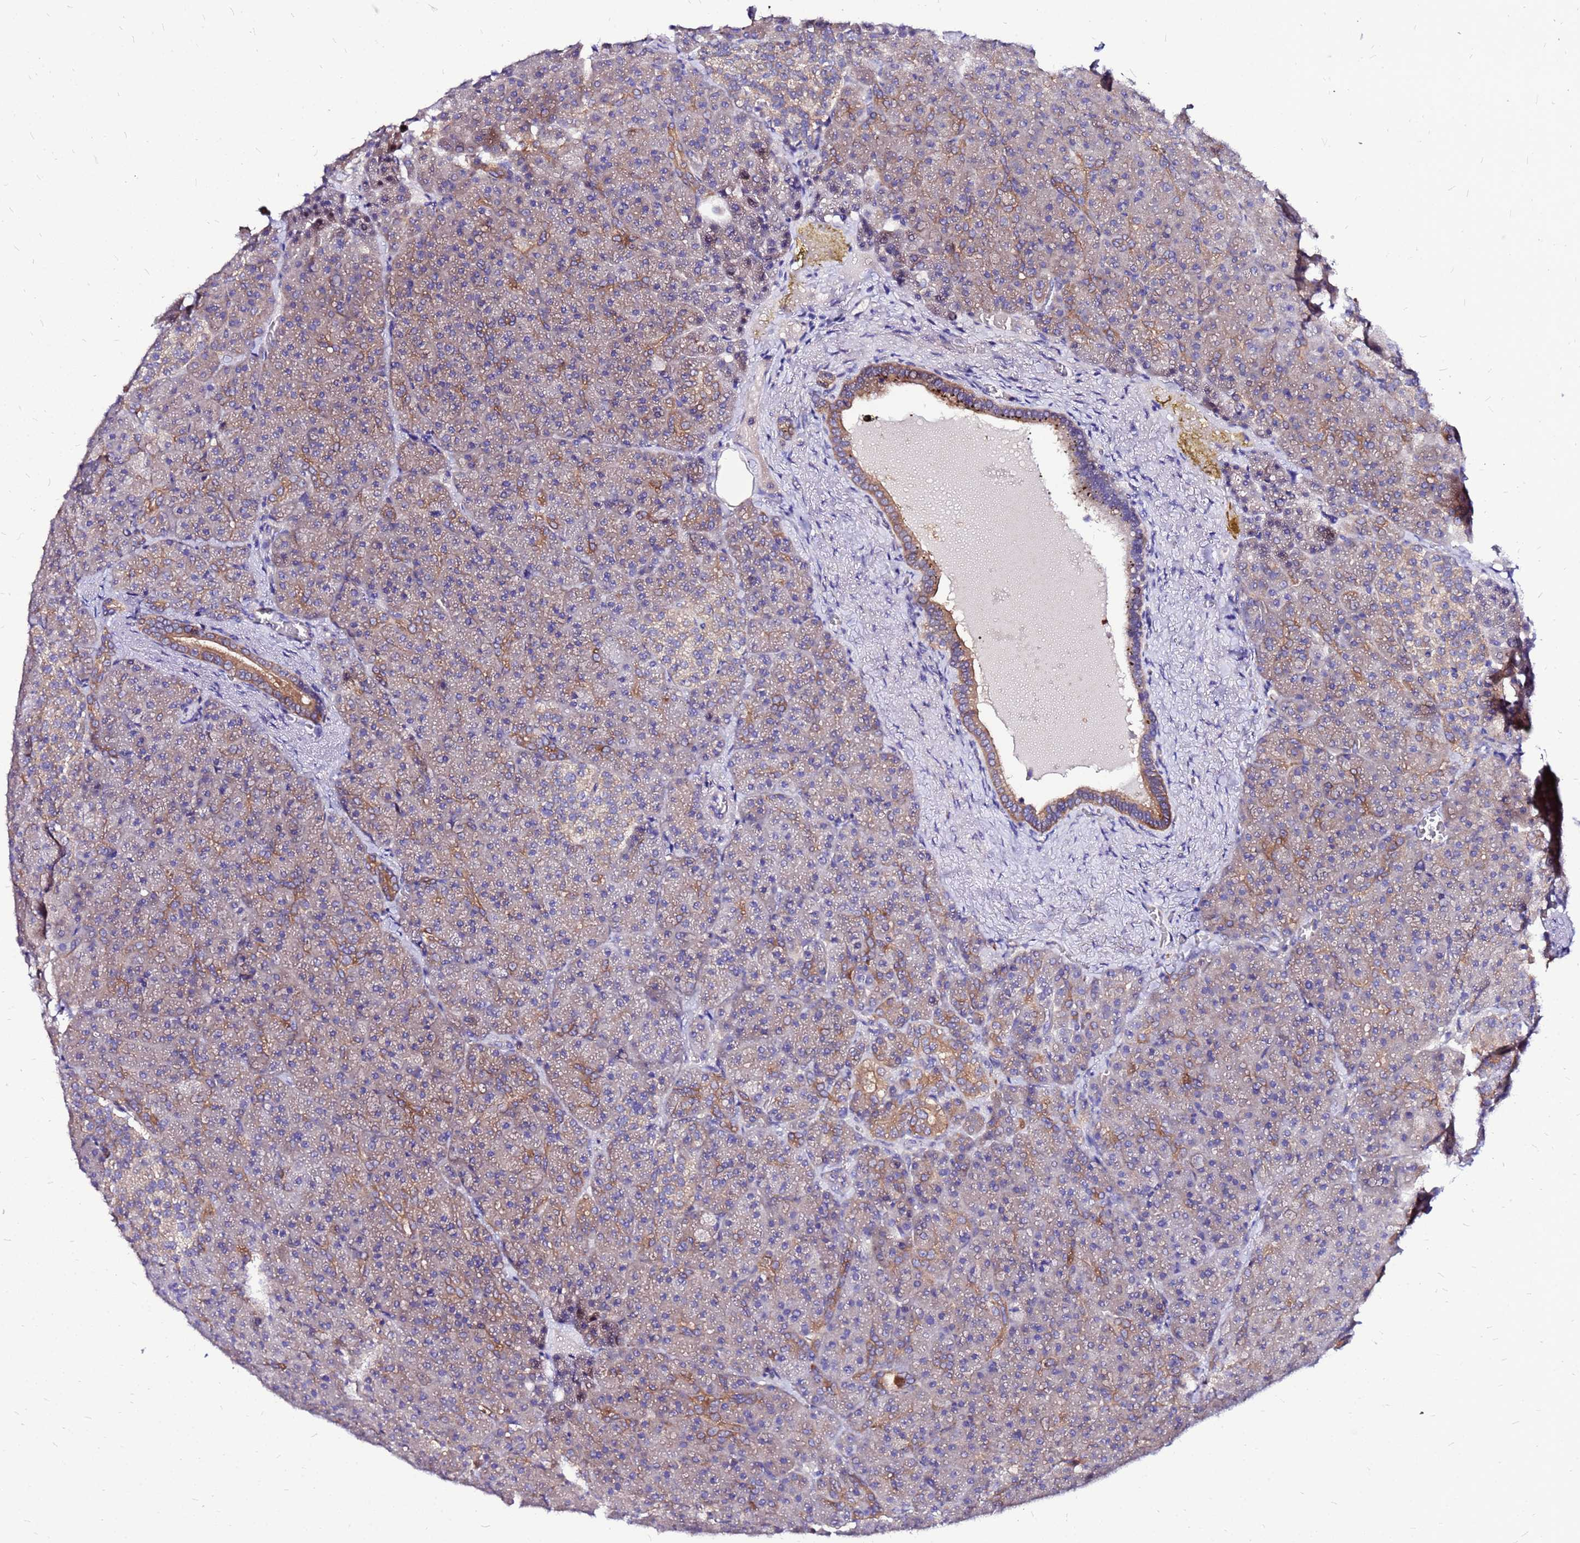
{"staining": {"intensity": "moderate", "quantity": "25%-75%", "location": "cytoplasmic/membranous"}, "tissue": "pancreas", "cell_type": "Exocrine glandular cells", "image_type": "normal", "snomed": [{"axis": "morphology", "description": "Normal tissue, NOS"}, {"axis": "topography", "description": "Pancreas"}], "caption": "A brown stain highlights moderate cytoplasmic/membranous expression of a protein in exocrine glandular cells of unremarkable human pancreas. Nuclei are stained in blue.", "gene": "ARHGEF35", "patient": {"sex": "female", "age": 74}}